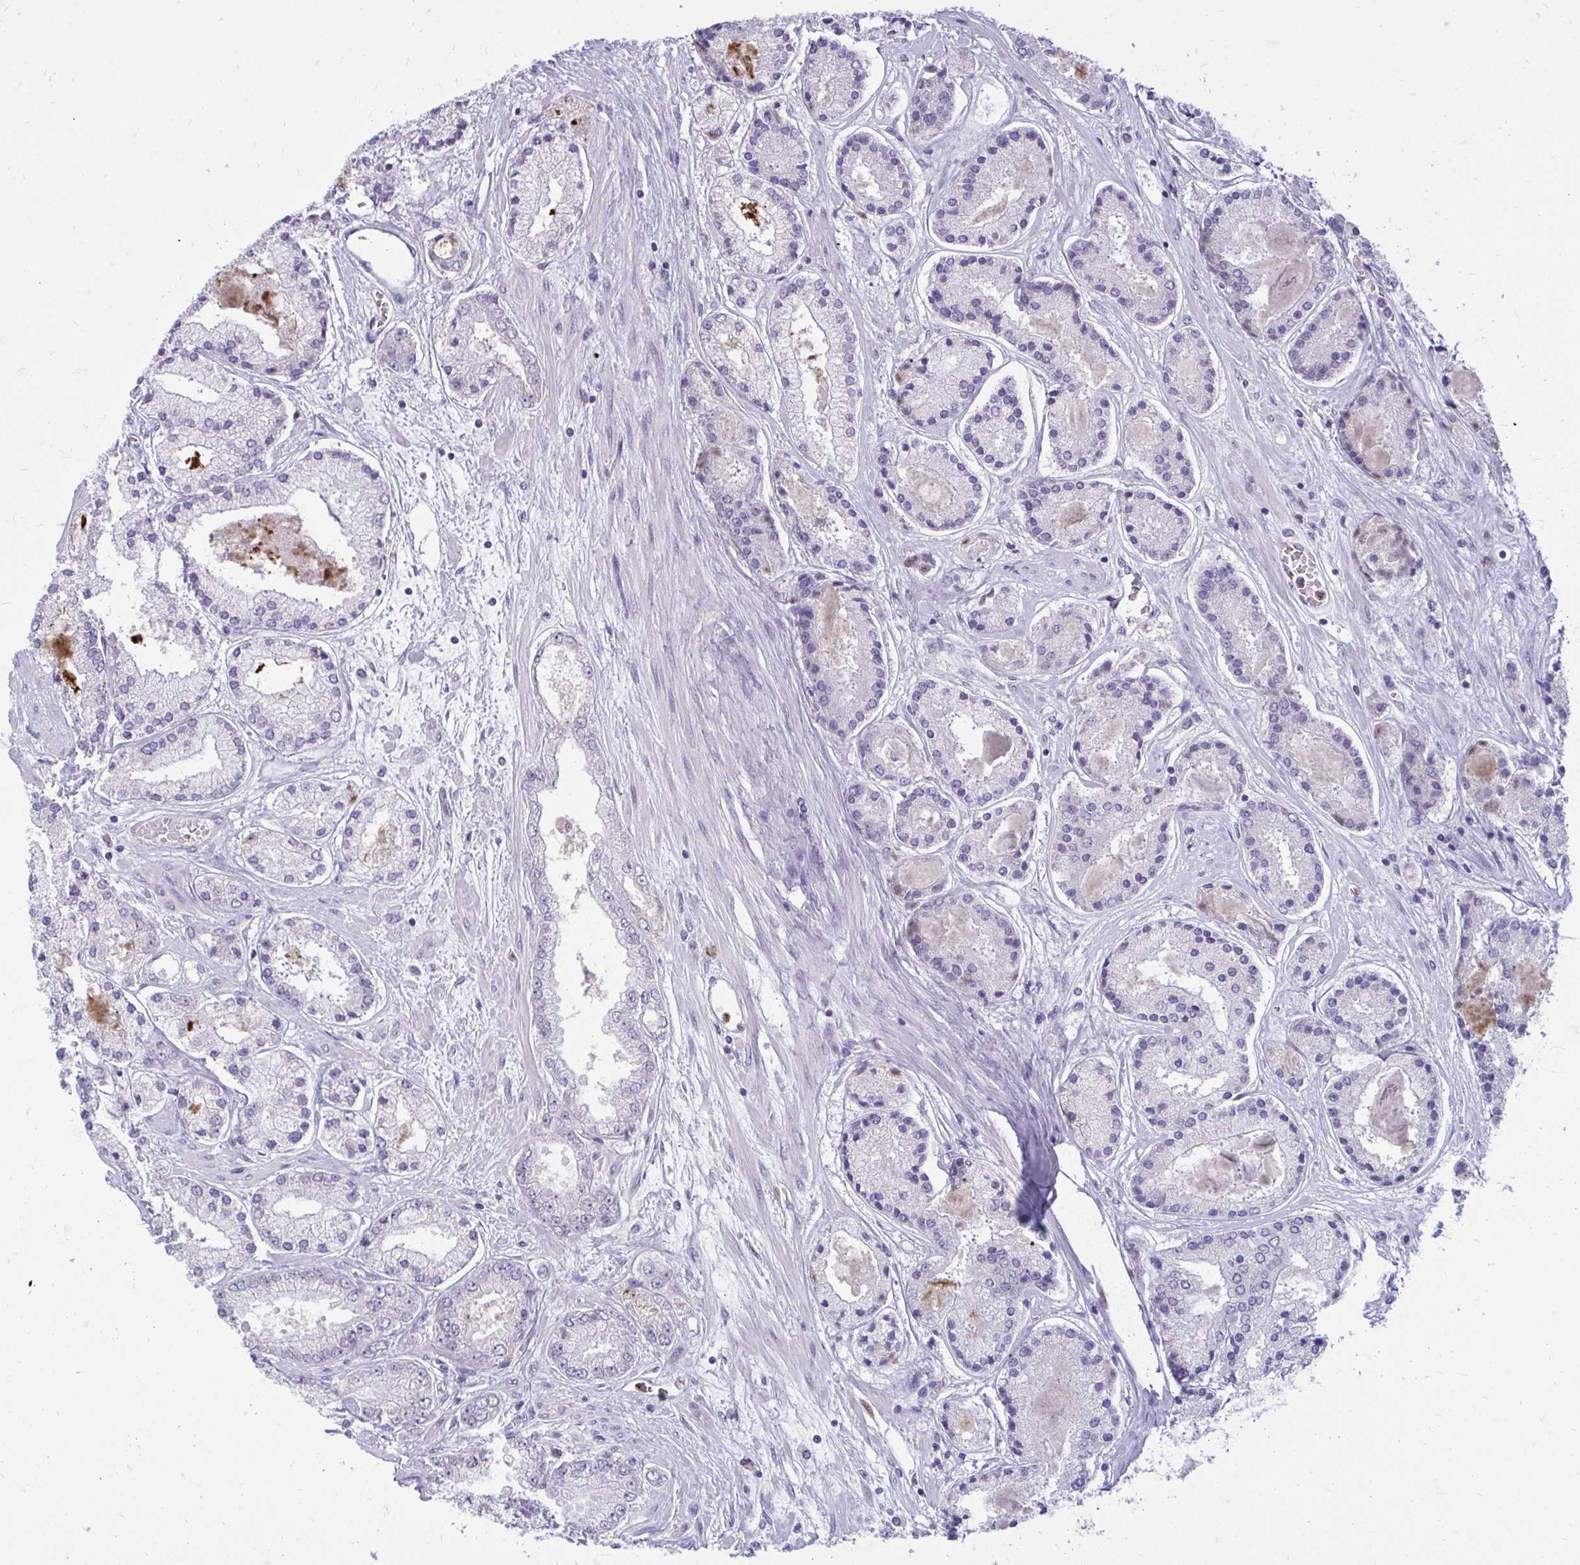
{"staining": {"intensity": "negative", "quantity": "none", "location": "none"}, "tissue": "prostate cancer", "cell_type": "Tumor cells", "image_type": "cancer", "snomed": [{"axis": "morphology", "description": "Adenocarcinoma, High grade"}, {"axis": "topography", "description": "Prostate"}], "caption": "Tumor cells are negative for protein expression in human prostate cancer (adenocarcinoma (high-grade)).", "gene": "ACSL5", "patient": {"sex": "male", "age": 67}}